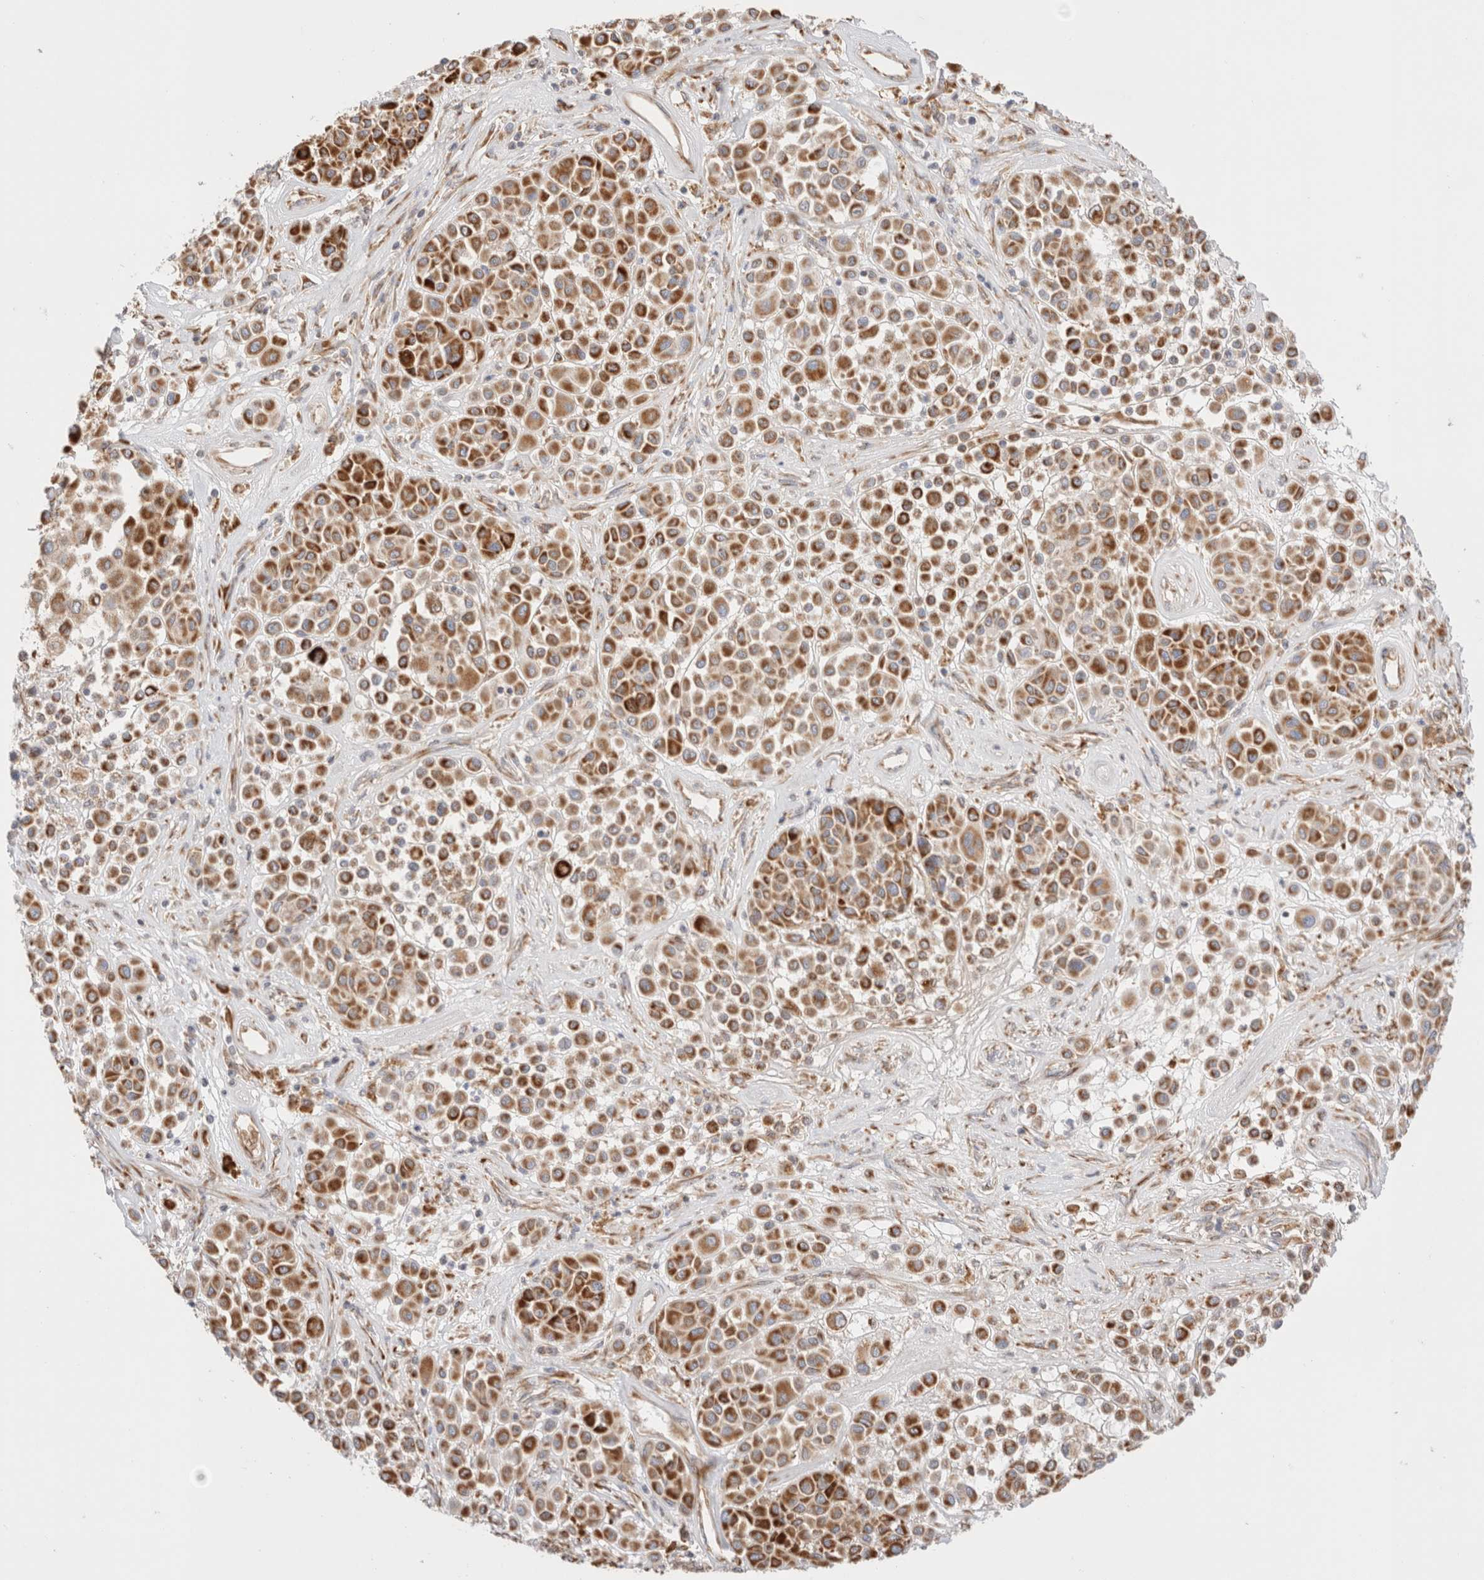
{"staining": {"intensity": "moderate", "quantity": ">75%", "location": "cytoplasmic/membranous"}, "tissue": "melanoma", "cell_type": "Tumor cells", "image_type": "cancer", "snomed": [{"axis": "morphology", "description": "Malignant melanoma, Metastatic site"}, {"axis": "topography", "description": "Soft tissue"}], "caption": "Human malignant melanoma (metastatic site) stained with a brown dye reveals moderate cytoplasmic/membranous positive positivity in about >75% of tumor cells.", "gene": "UTS2B", "patient": {"sex": "male", "age": 41}}